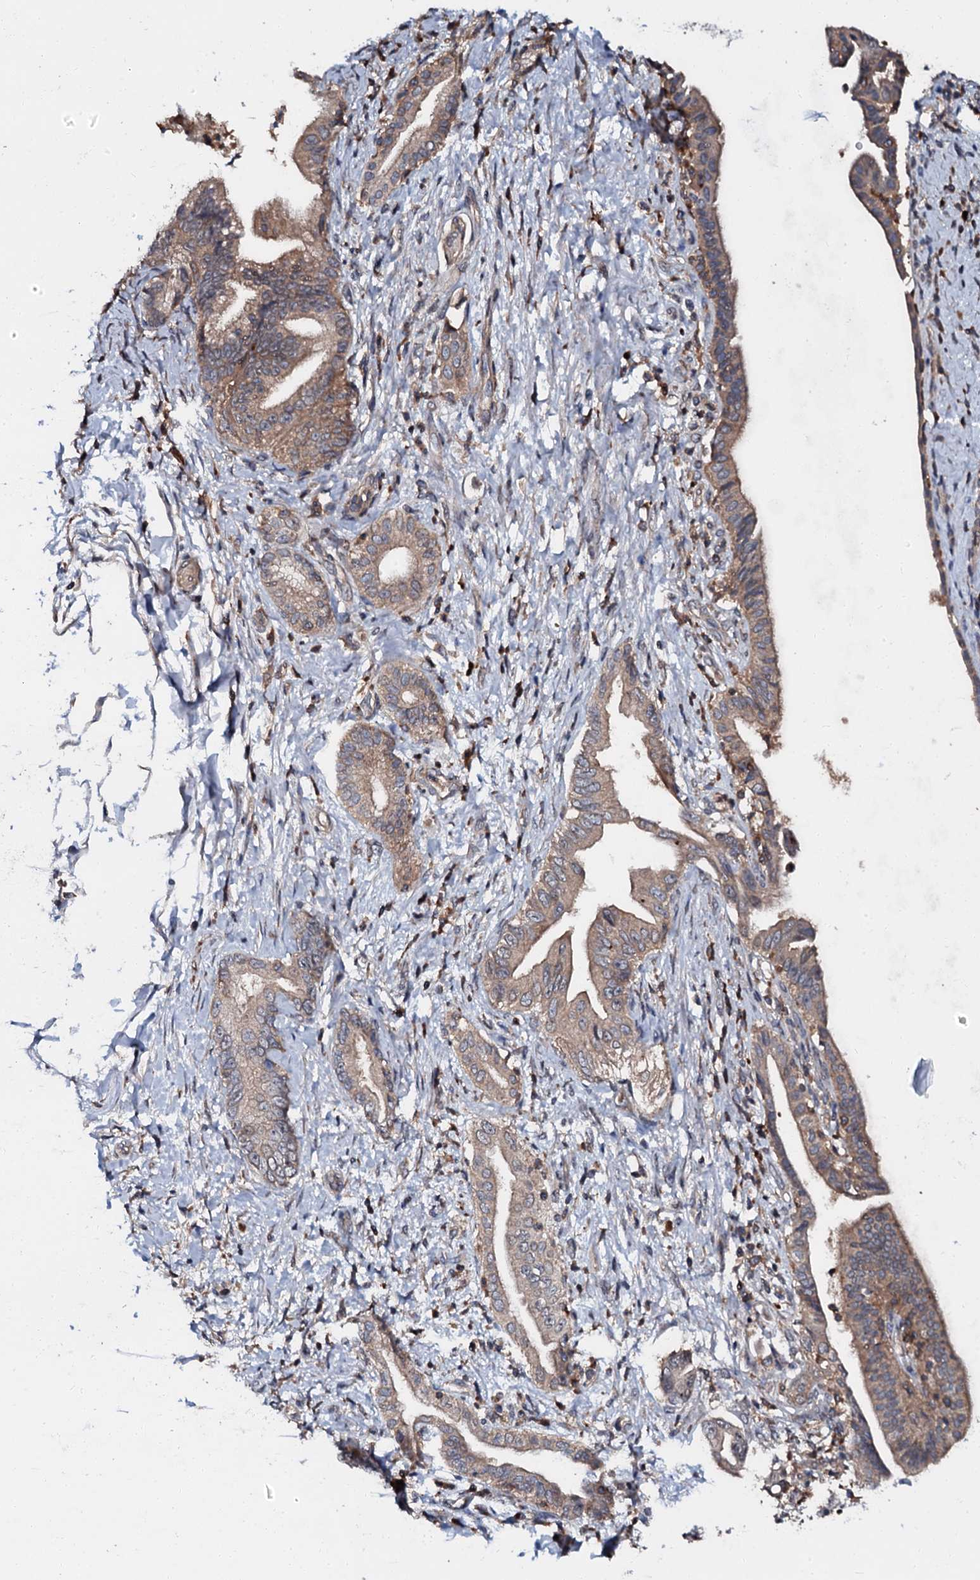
{"staining": {"intensity": "moderate", "quantity": ">75%", "location": "cytoplasmic/membranous"}, "tissue": "pancreatic cancer", "cell_type": "Tumor cells", "image_type": "cancer", "snomed": [{"axis": "morphology", "description": "Adenocarcinoma, NOS"}, {"axis": "topography", "description": "Pancreas"}], "caption": "Tumor cells exhibit medium levels of moderate cytoplasmic/membranous expression in about >75% of cells in pancreatic cancer.", "gene": "N4BP1", "patient": {"sex": "female", "age": 55}}